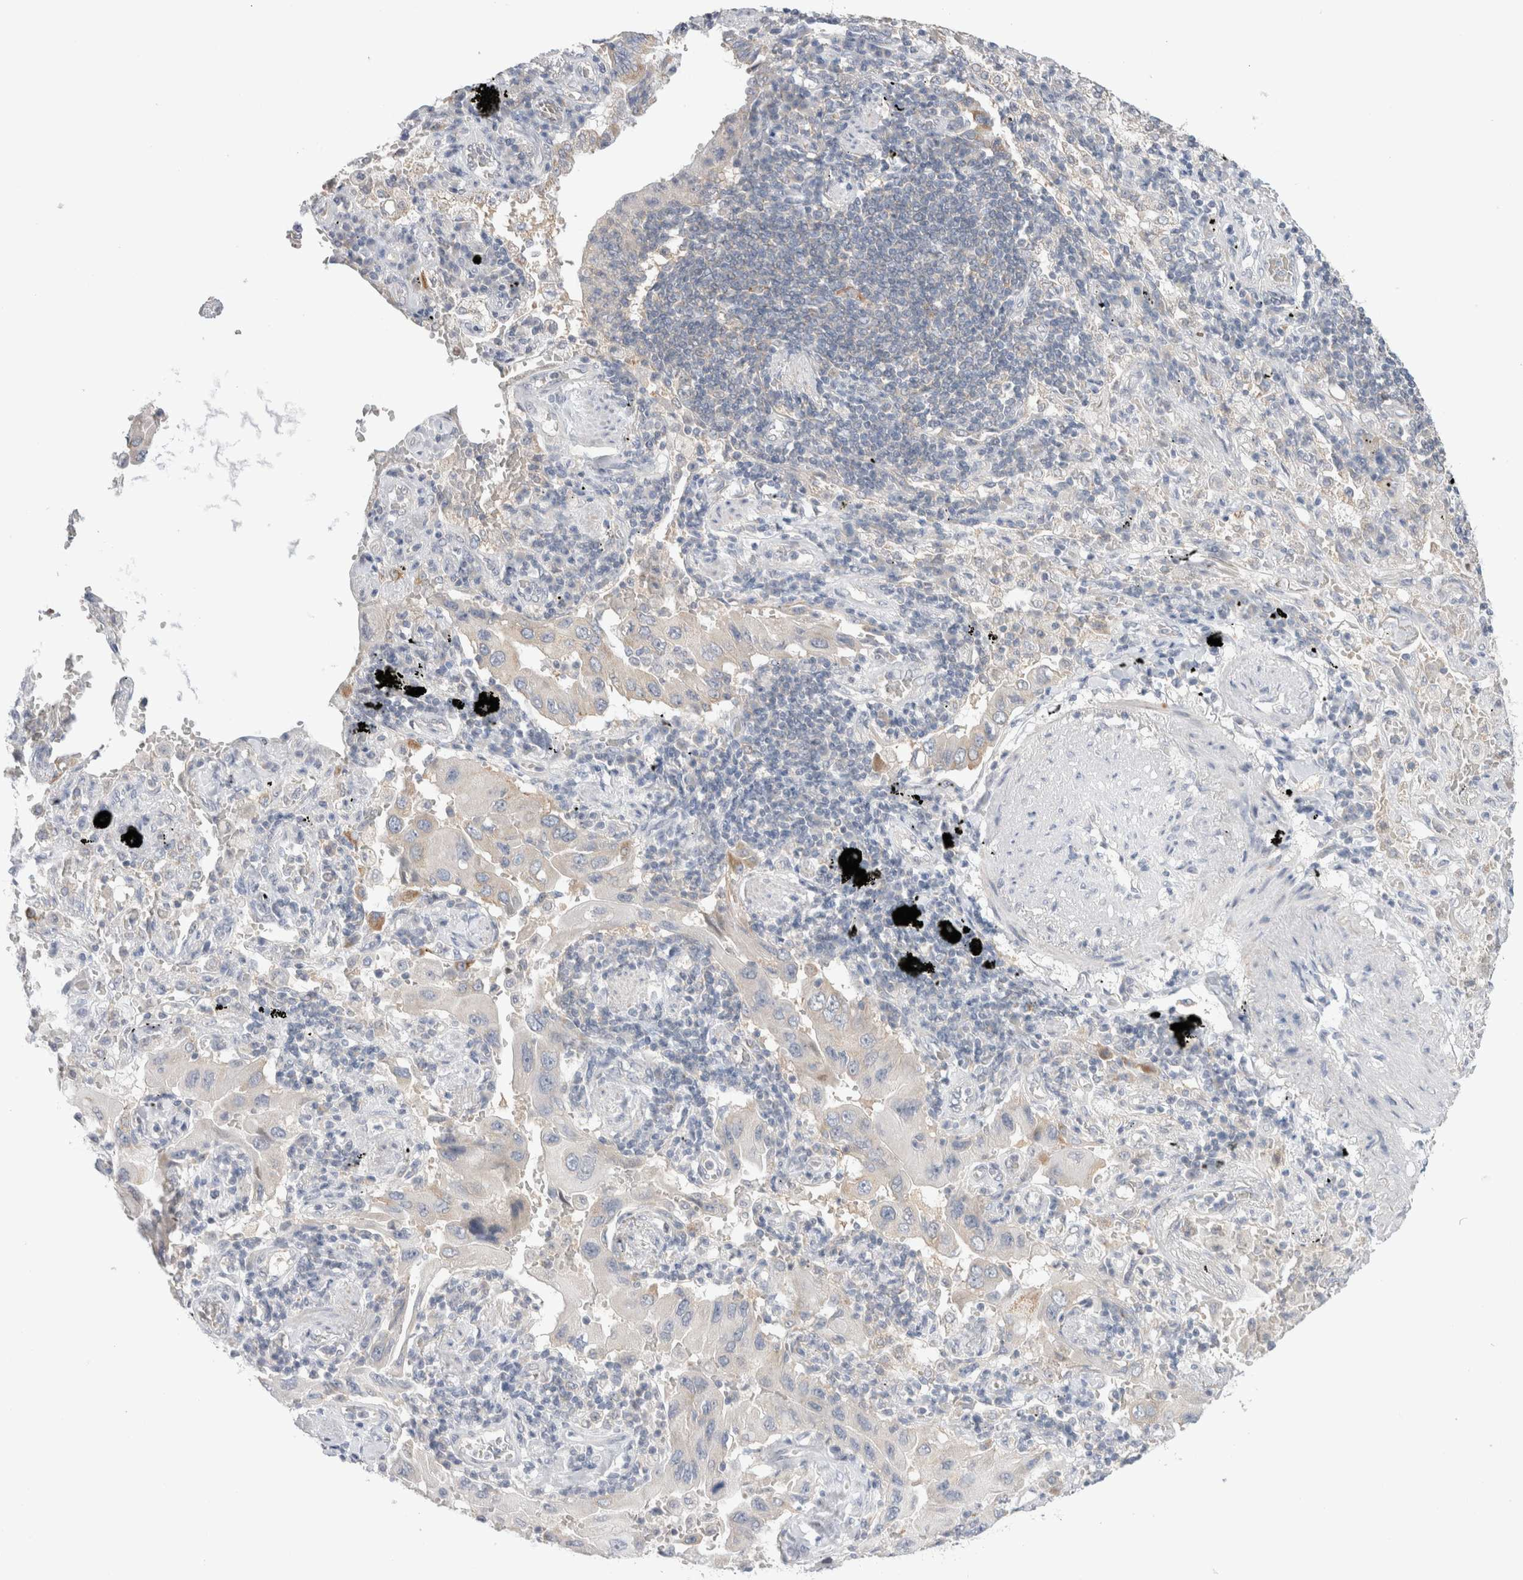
{"staining": {"intensity": "negative", "quantity": "none", "location": "none"}, "tissue": "lung cancer", "cell_type": "Tumor cells", "image_type": "cancer", "snomed": [{"axis": "morphology", "description": "Adenocarcinoma, NOS"}, {"axis": "topography", "description": "Lung"}], "caption": "There is no significant expression in tumor cells of lung adenocarcinoma.", "gene": "NDOR1", "patient": {"sex": "female", "age": 65}}